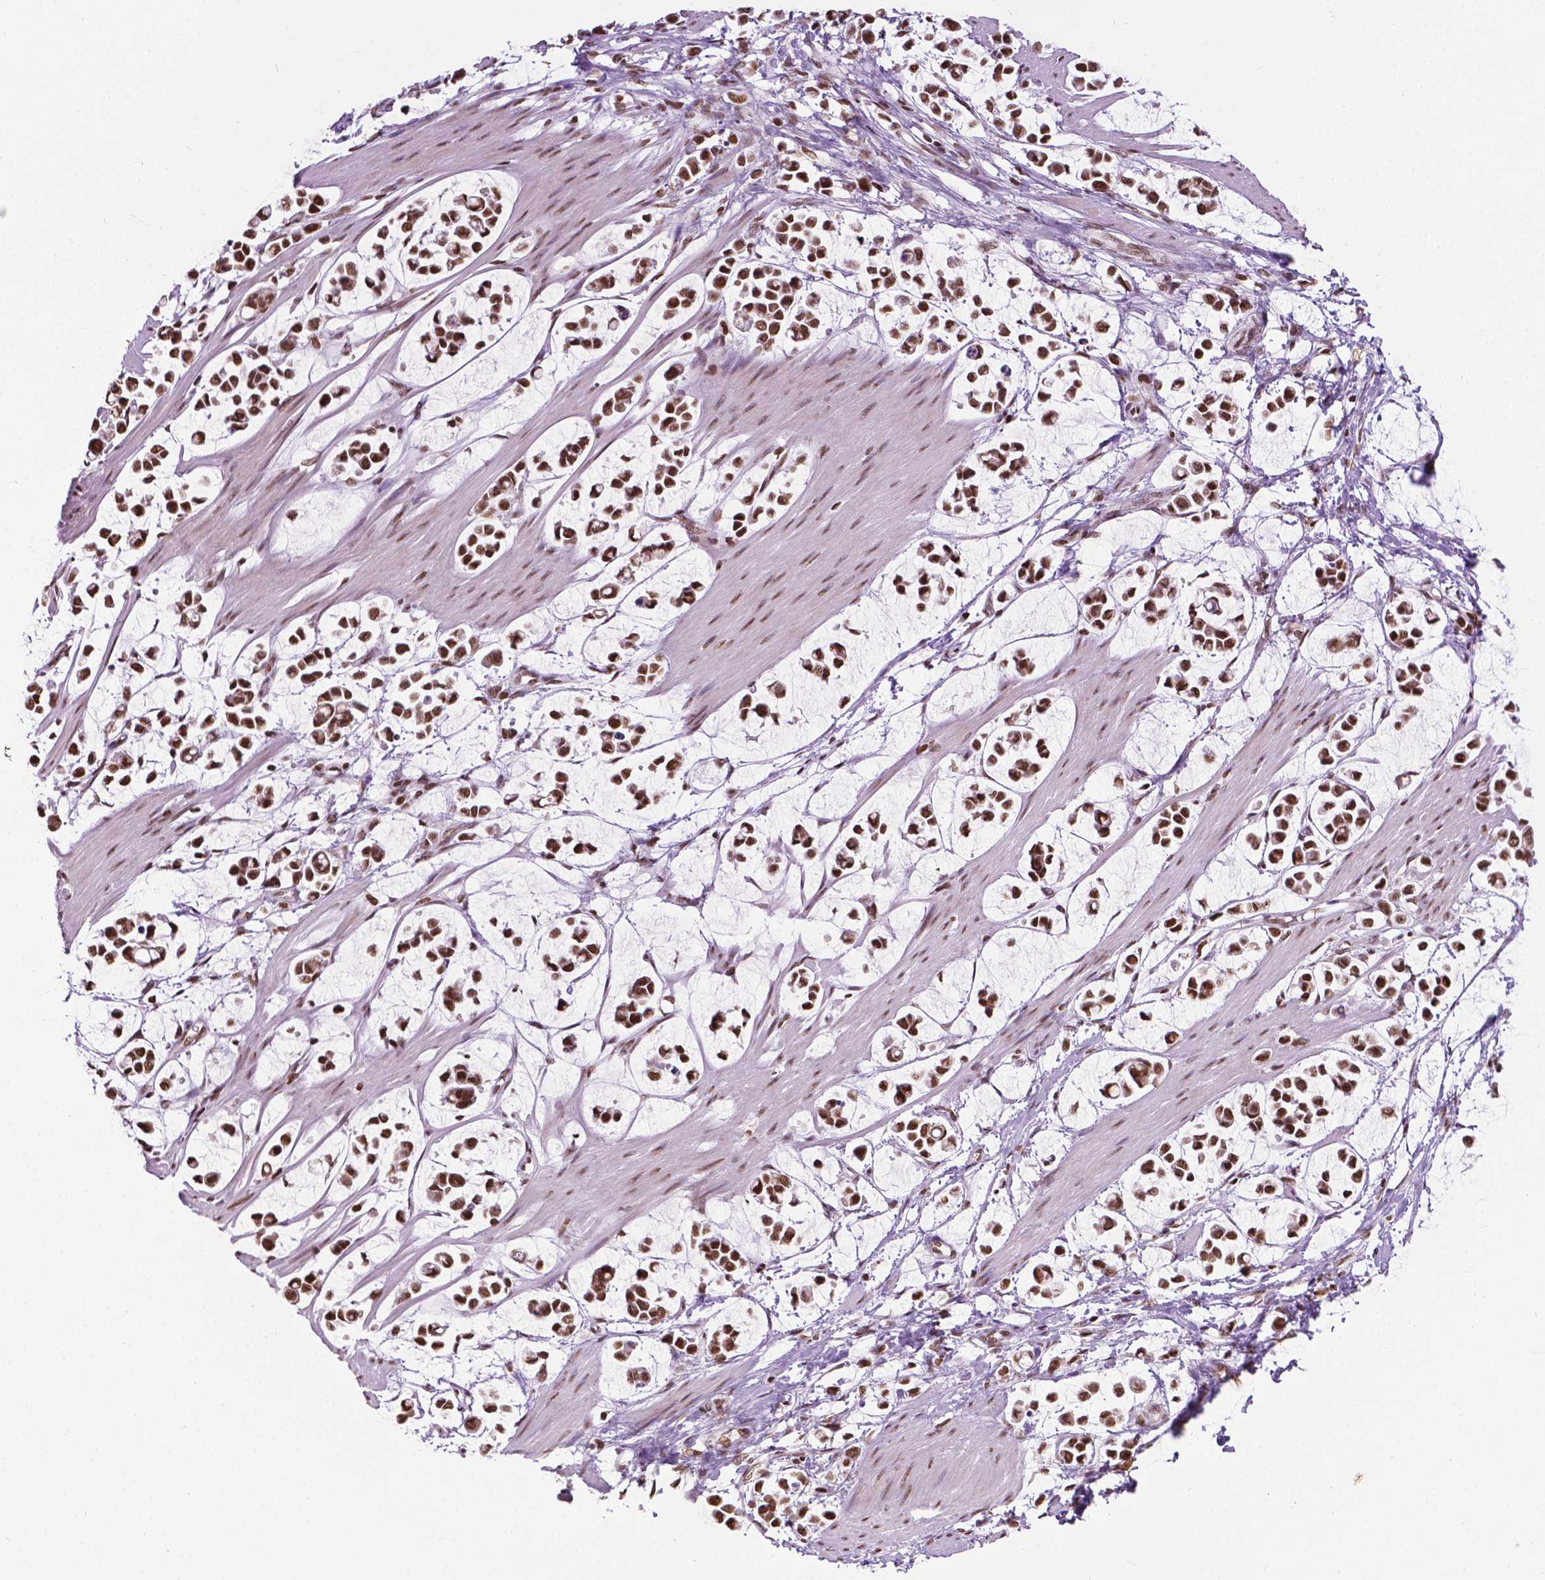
{"staining": {"intensity": "strong", "quantity": ">75%", "location": "nuclear"}, "tissue": "stomach cancer", "cell_type": "Tumor cells", "image_type": "cancer", "snomed": [{"axis": "morphology", "description": "Adenocarcinoma, NOS"}, {"axis": "topography", "description": "Stomach"}], "caption": "Protein expression analysis of stomach cancer exhibits strong nuclear staining in approximately >75% of tumor cells.", "gene": "COL23A1", "patient": {"sex": "male", "age": 82}}